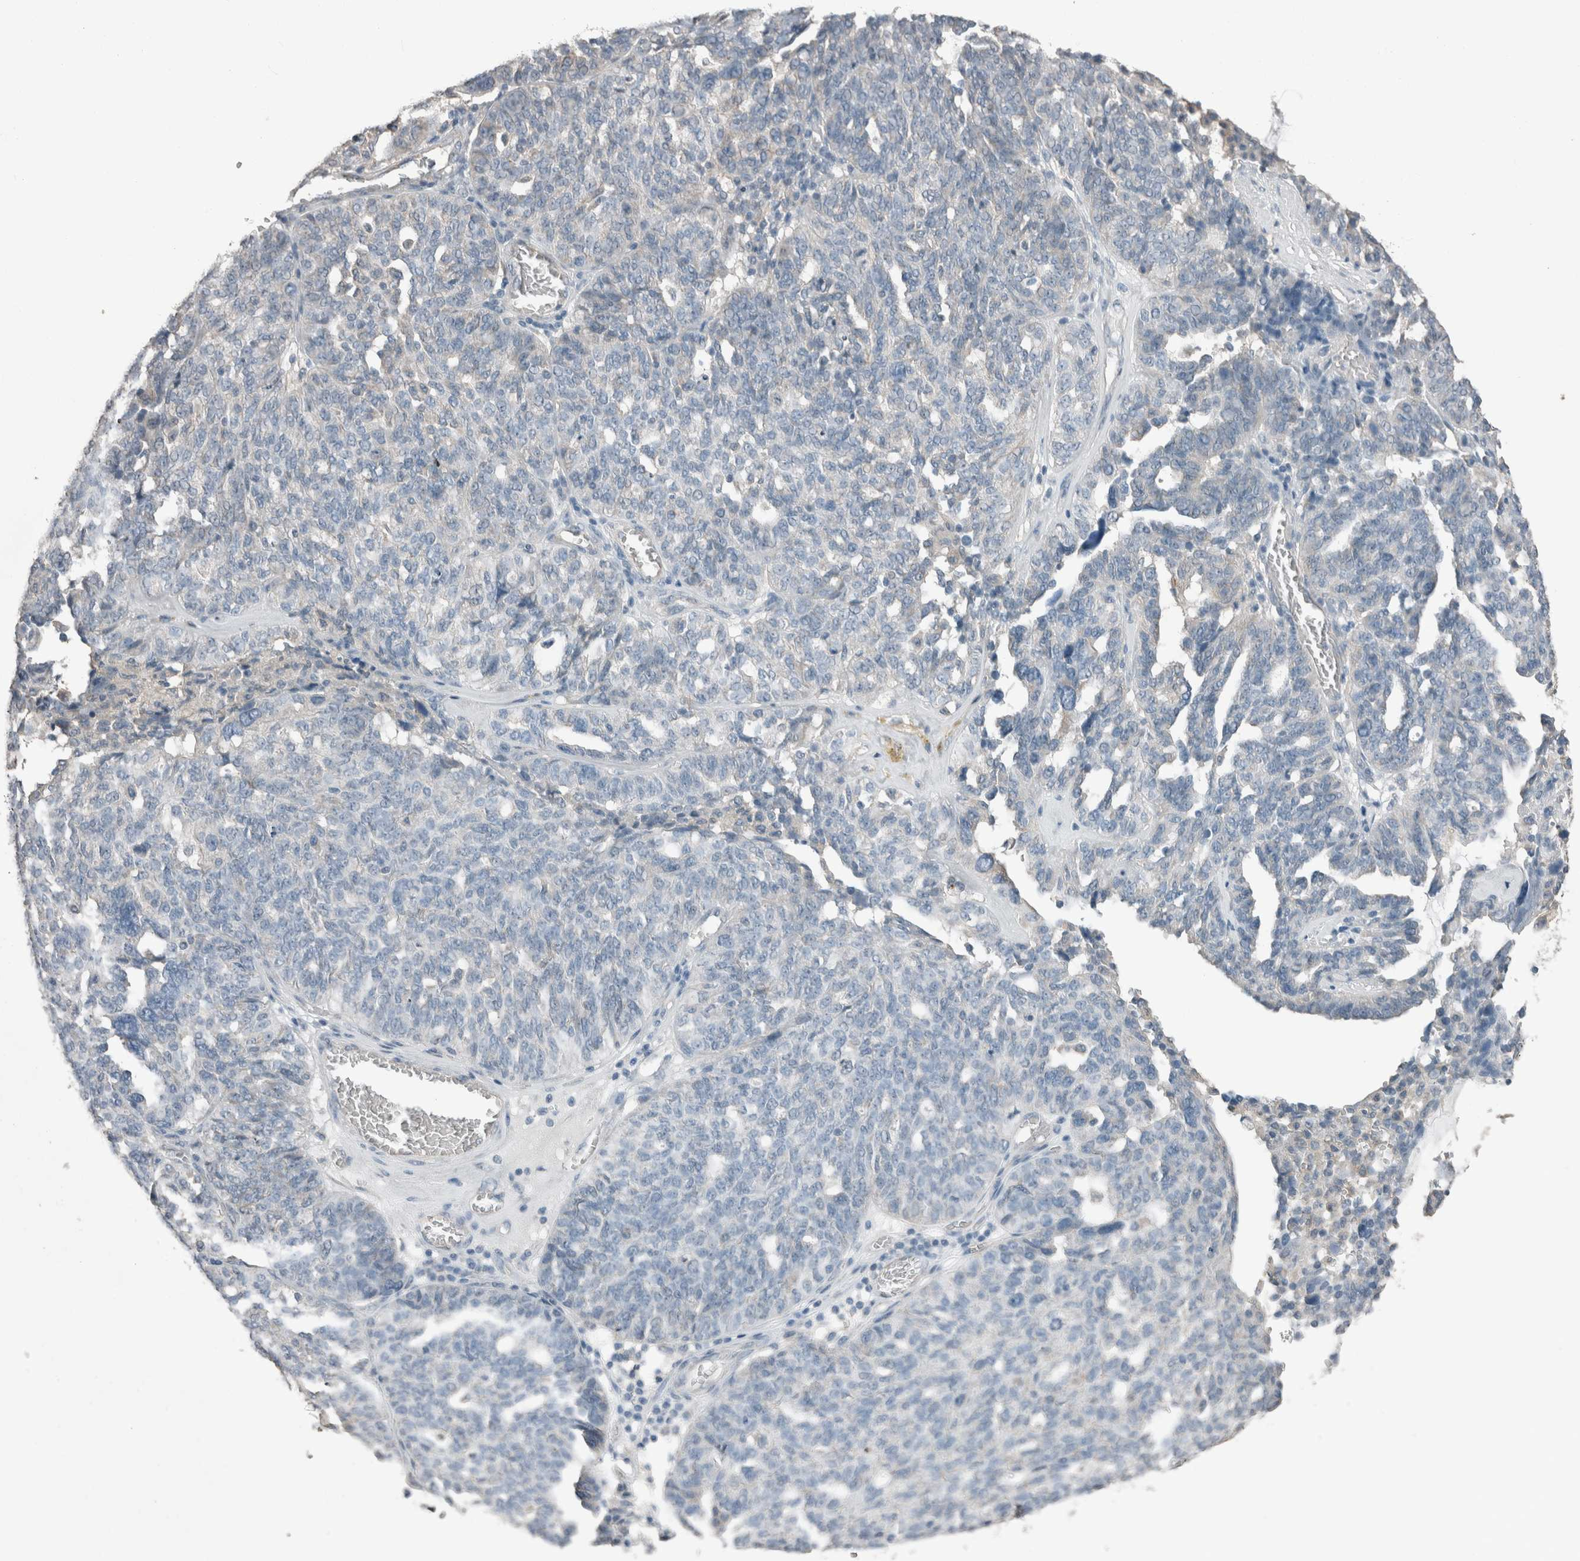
{"staining": {"intensity": "negative", "quantity": "none", "location": "none"}, "tissue": "ovarian cancer", "cell_type": "Tumor cells", "image_type": "cancer", "snomed": [{"axis": "morphology", "description": "Cystadenocarcinoma, serous, NOS"}, {"axis": "topography", "description": "Ovary"}], "caption": "Immunohistochemistry micrograph of neoplastic tissue: human ovarian cancer stained with DAB shows no significant protein positivity in tumor cells.", "gene": "ACVR2B", "patient": {"sex": "female", "age": 59}}